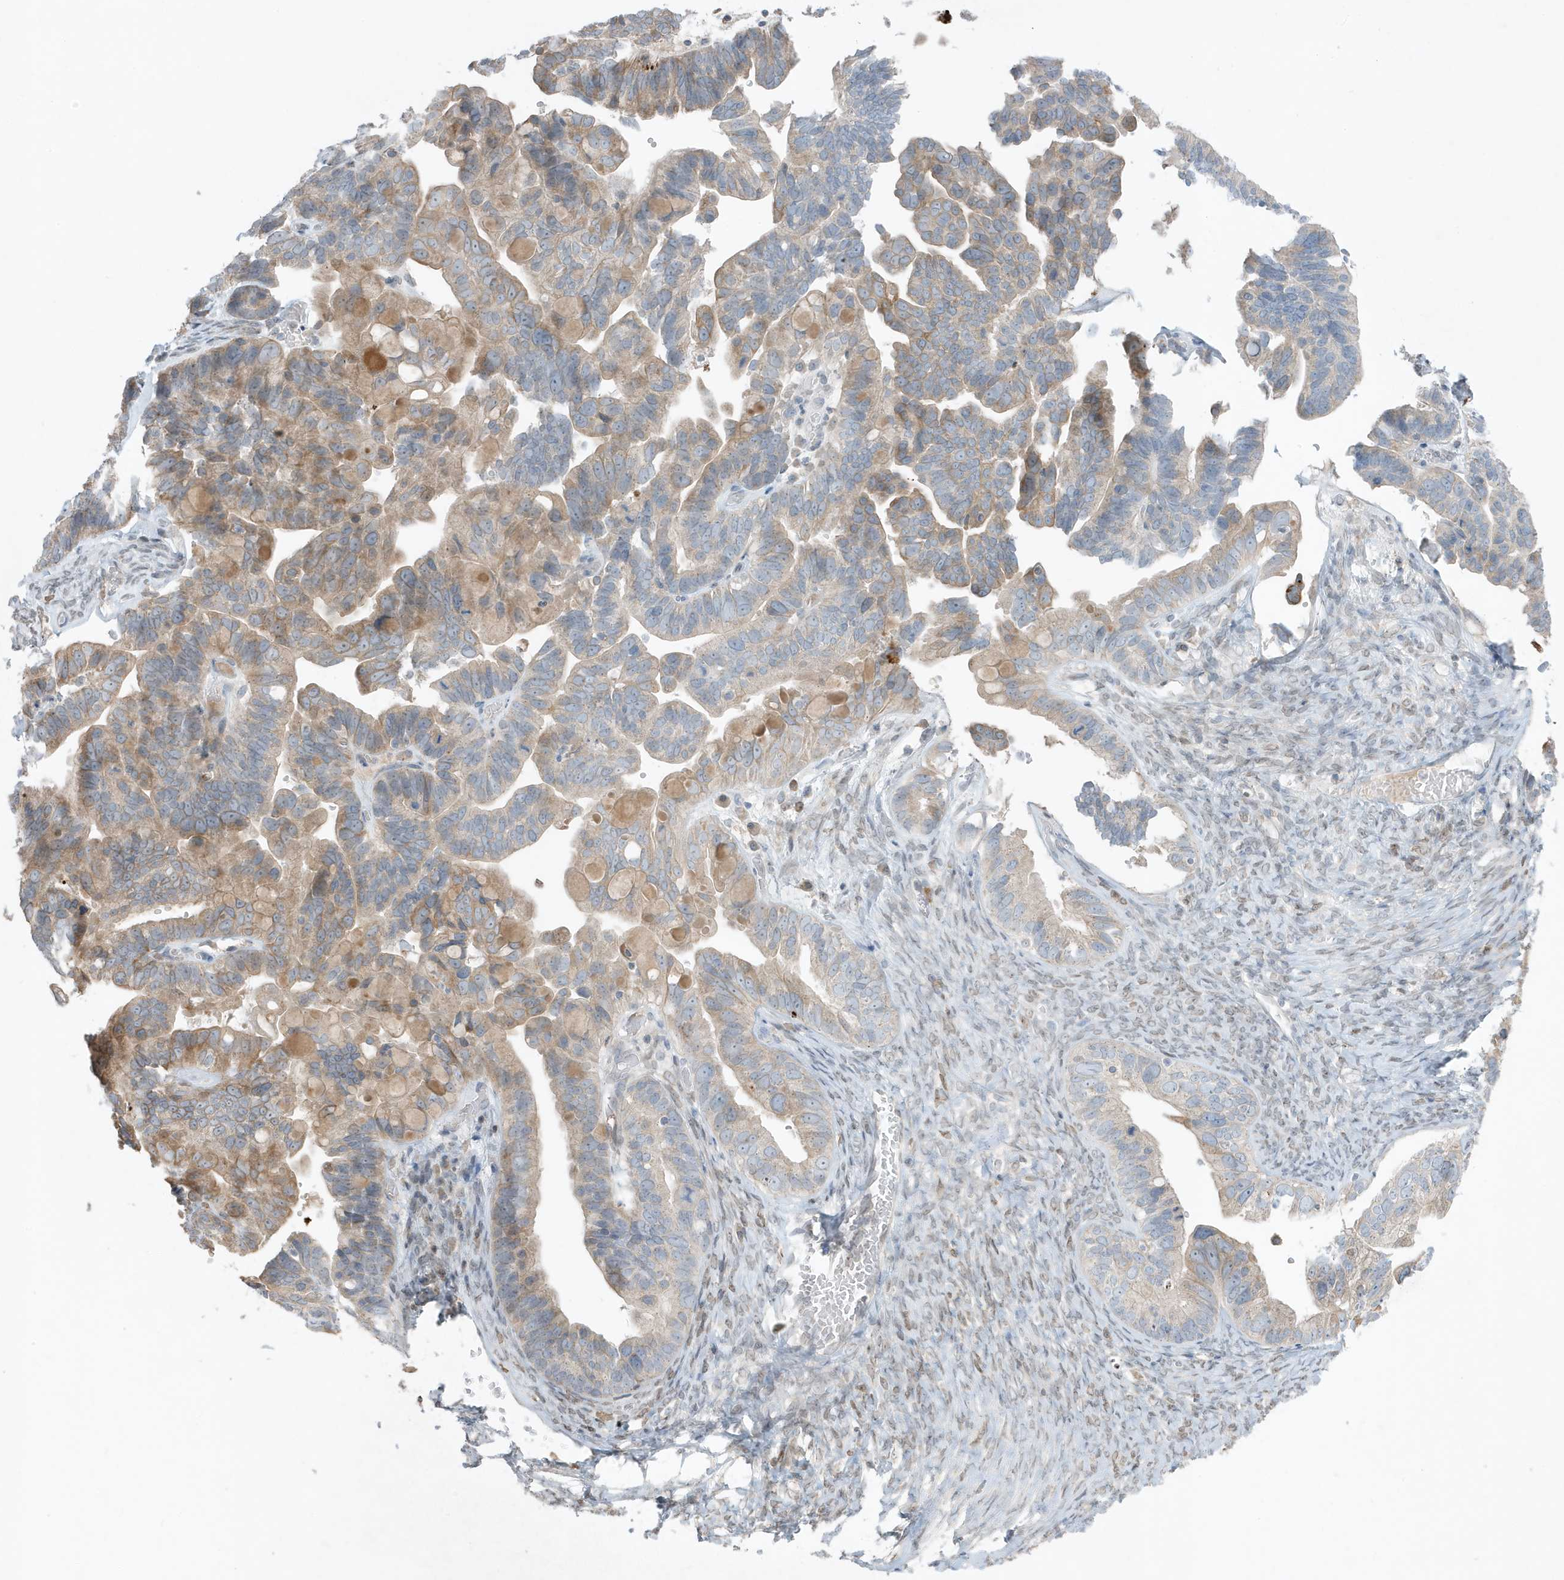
{"staining": {"intensity": "moderate", "quantity": "25%-75%", "location": "cytoplasmic/membranous"}, "tissue": "ovarian cancer", "cell_type": "Tumor cells", "image_type": "cancer", "snomed": [{"axis": "morphology", "description": "Cystadenocarcinoma, serous, NOS"}, {"axis": "topography", "description": "Ovary"}], "caption": "A histopathology image of human ovarian cancer (serous cystadenocarcinoma) stained for a protein displays moderate cytoplasmic/membranous brown staining in tumor cells.", "gene": "FNDC1", "patient": {"sex": "female", "age": 56}}